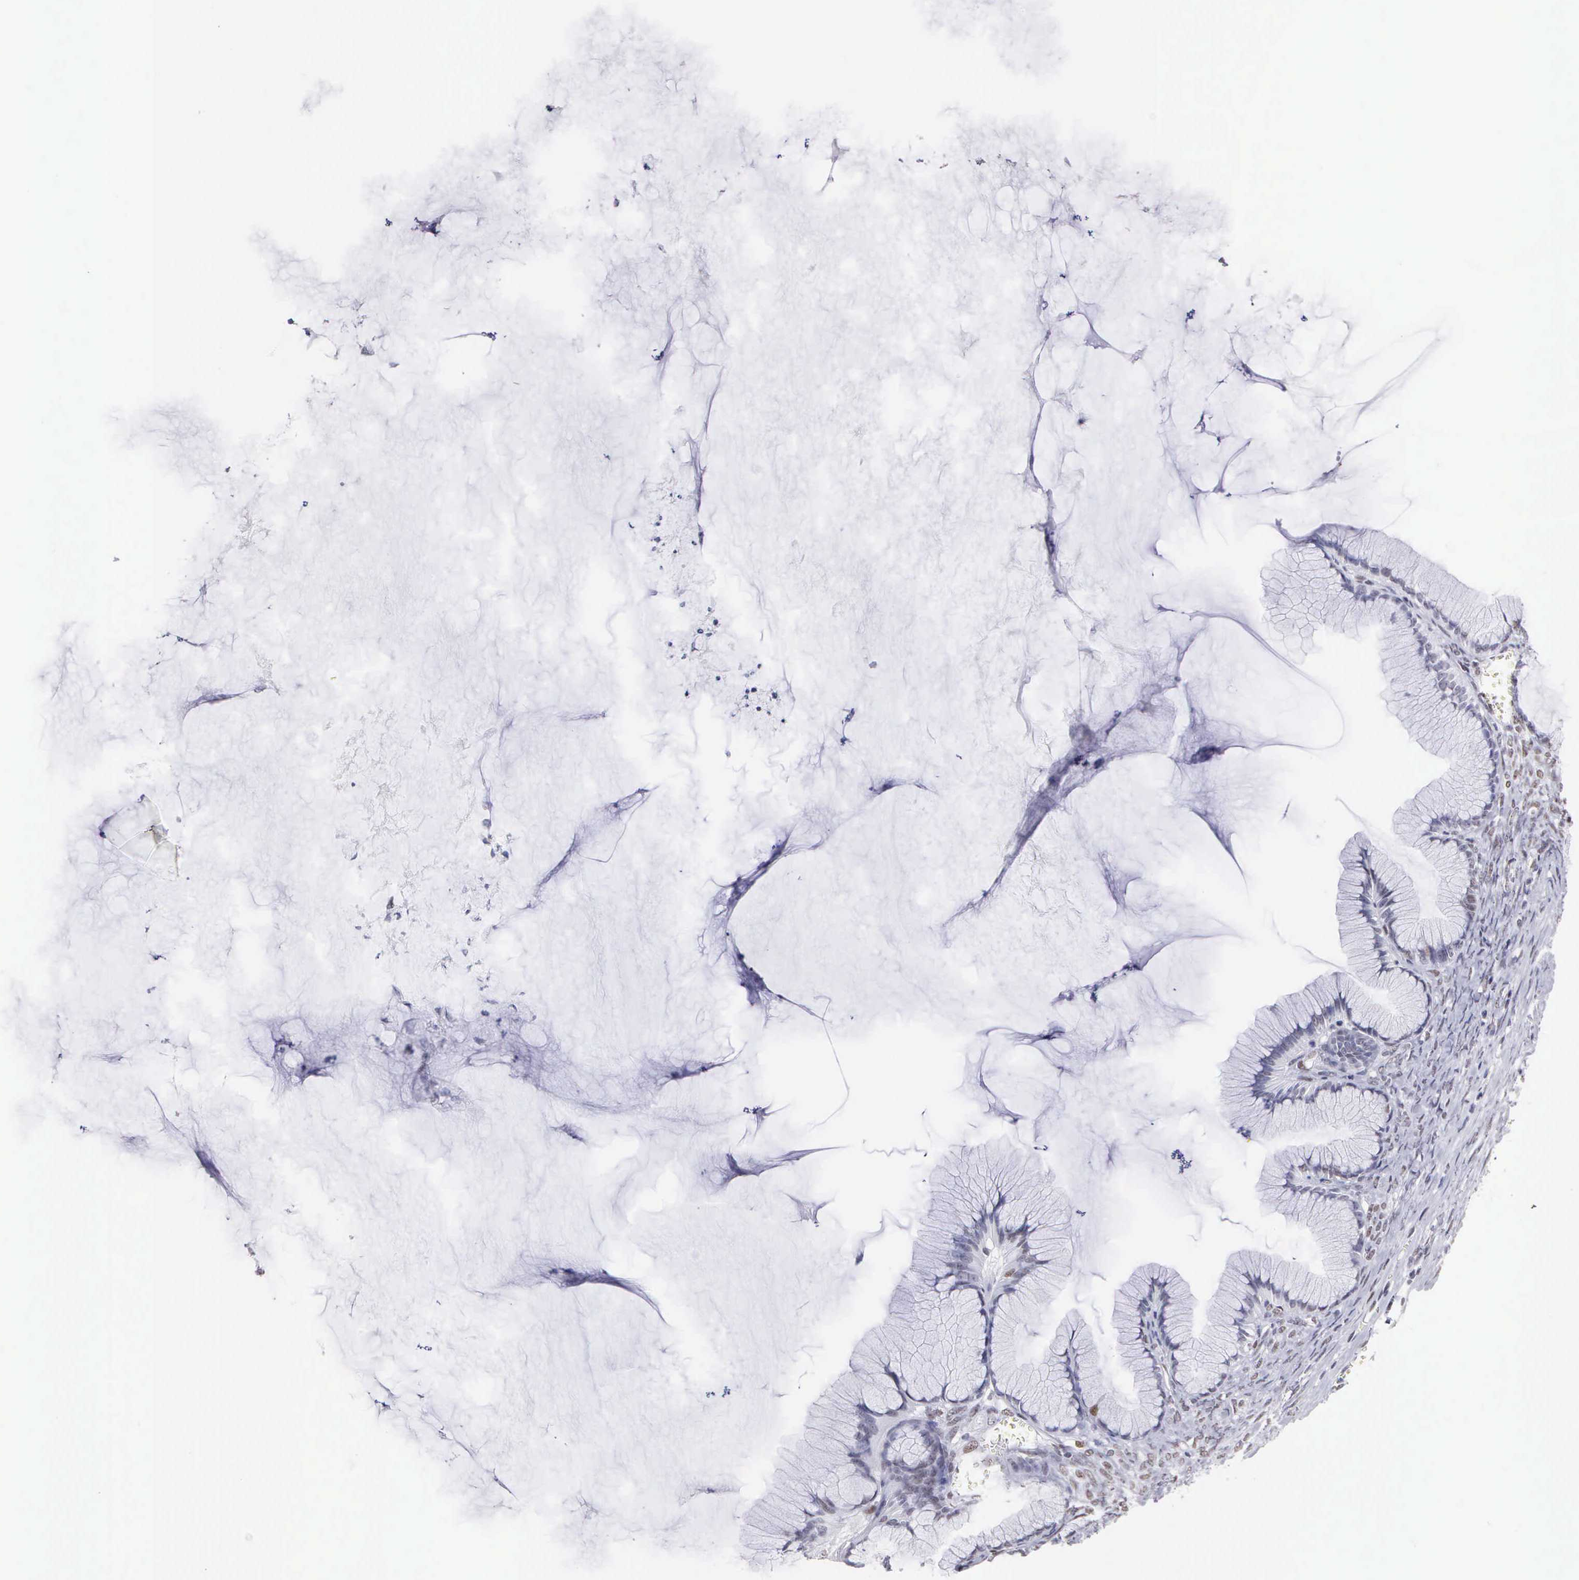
{"staining": {"intensity": "moderate", "quantity": "25%-75%", "location": "nuclear"}, "tissue": "ovarian cancer", "cell_type": "Tumor cells", "image_type": "cancer", "snomed": [{"axis": "morphology", "description": "Cystadenocarcinoma, mucinous, NOS"}, {"axis": "topography", "description": "Ovary"}], "caption": "Tumor cells reveal medium levels of moderate nuclear positivity in approximately 25%-75% of cells in ovarian cancer (mucinous cystadenocarcinoma).", "gene": "CSTF2", "patient": {"sex": "female", "age": 41}}